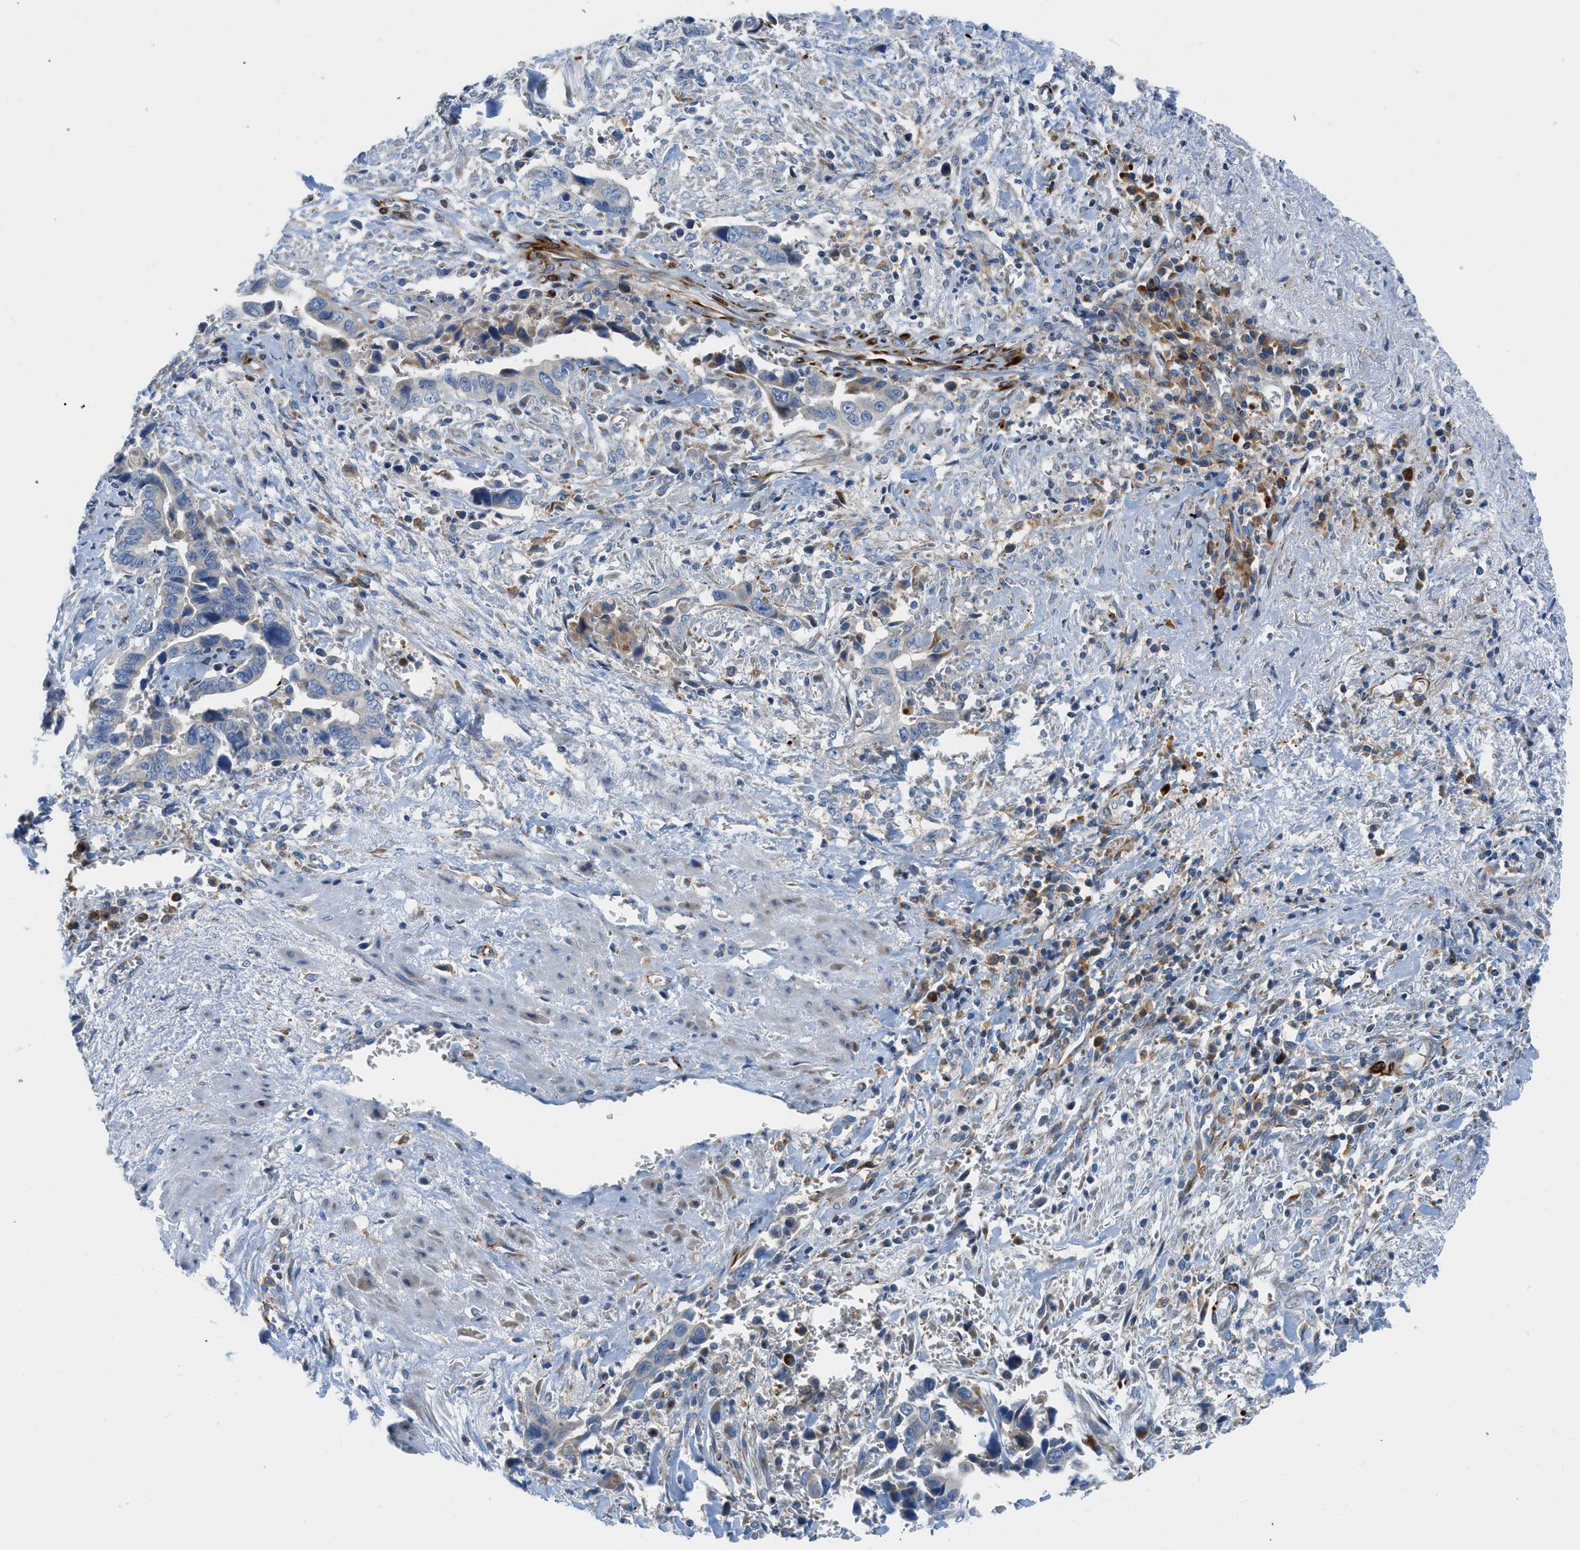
{"staining": {"intensity": "weak", "quantity": "<25%", "location": "cytoplasmic/membranous"}, "tissue": "liver cancer", "cell_type": "Tumor cells", "image_type": "cancer", "snomed": [{"axis": "morphology", "description": "Cholangiocarcinoma"}, {"axis": "topography", "description": "Liver"}], "caption": "Tumor cells are negative for protein expression in human liver cholangiocarcinoma.", "gene": "ZNF831", "patient": {"sex": "female", "age": 79}}